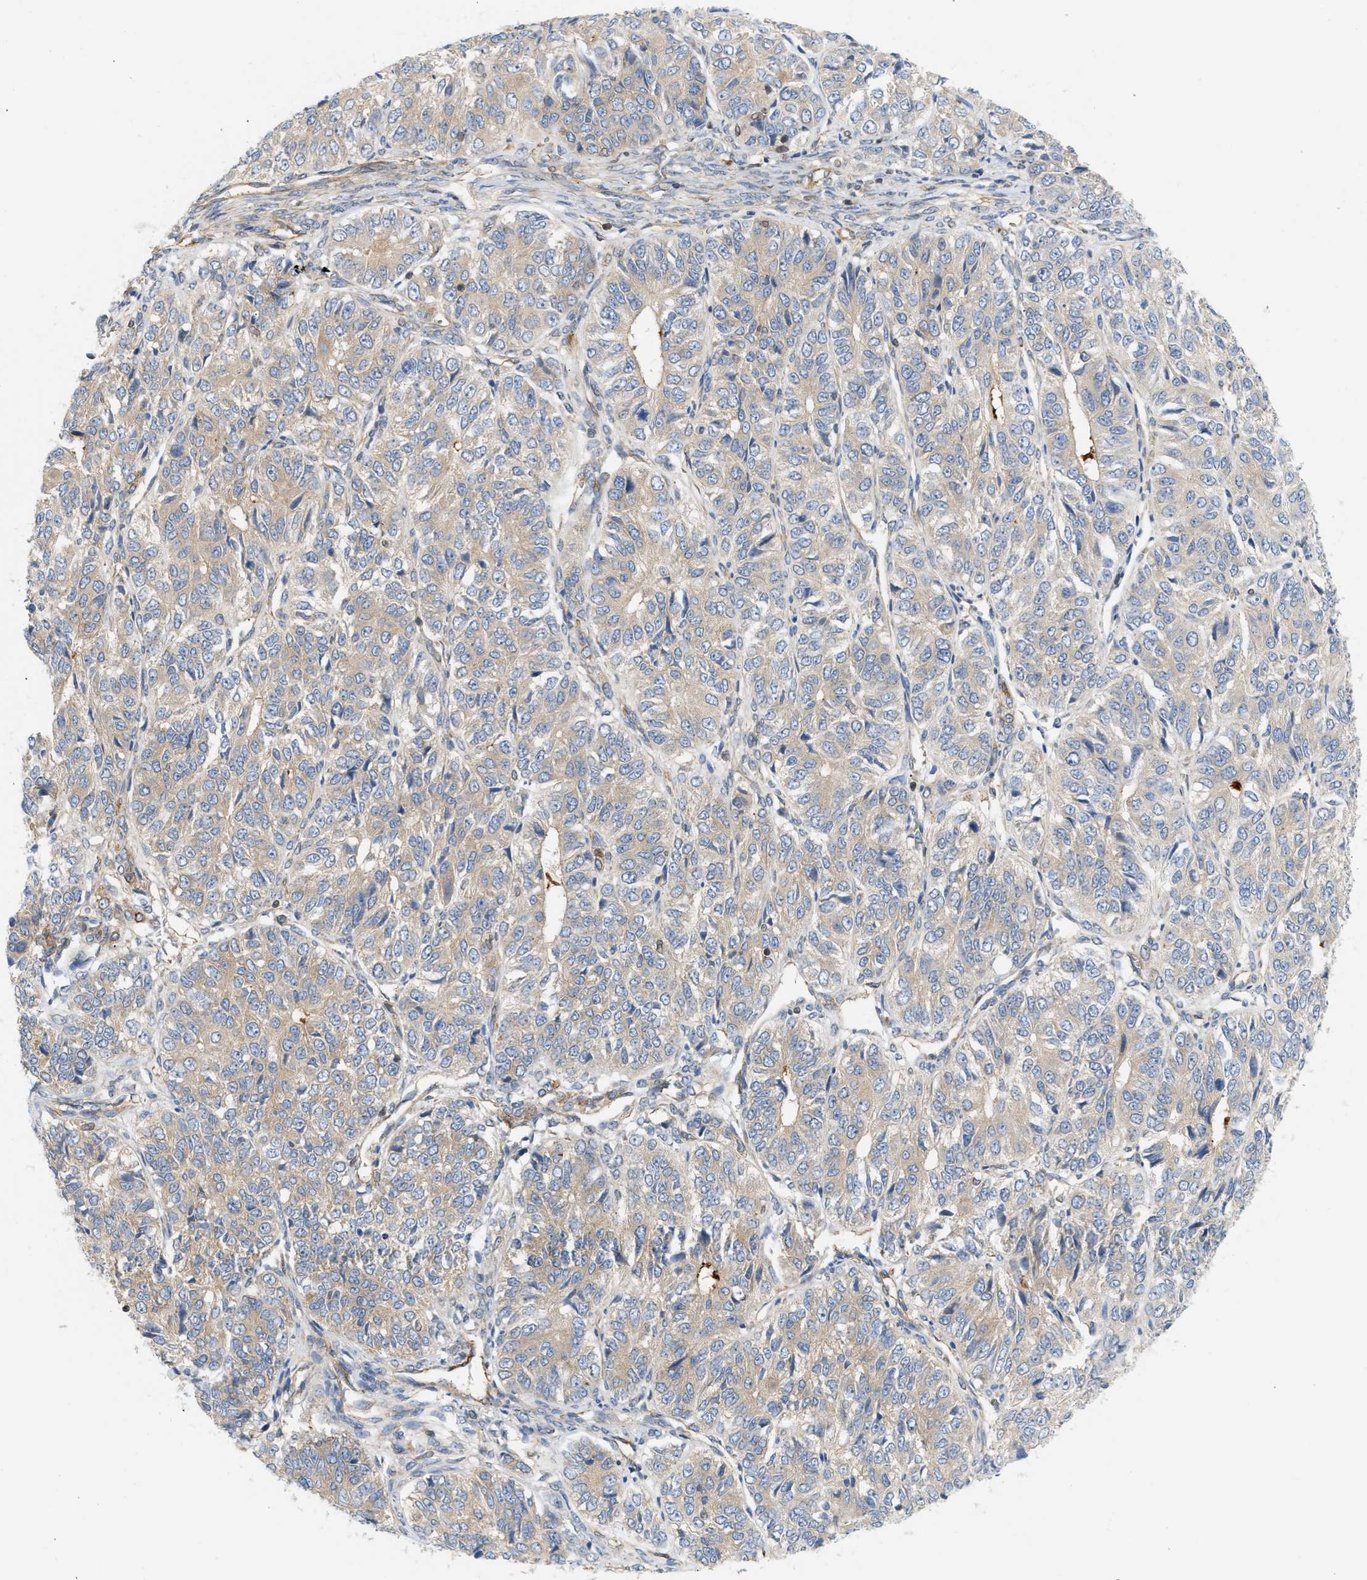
{"staining": {"intensity": "weak", "quantity": ">75%", "location": "cytoplasmic/membranous"}, "tissue": "ovarian cancer", "cell_type": "Tumor cells", "image_type": "cancer", "snomed": [{"axis": "morphology", "description": "Carcinoma, endometroid"}, {"axis": "topography", "description": "Ovary"}], "caption": "High-magnification brightfield microscopy of endometroid carcinoma (ovarian) stained with DAB (brown) and counterstained with hematoxylin (blue). tumor cells exhibit weak cytoplasmic/membranous positivity is present in about>75% of cells.", "gene": "STRN", "patient": {"sex": "female", "age": 51}}